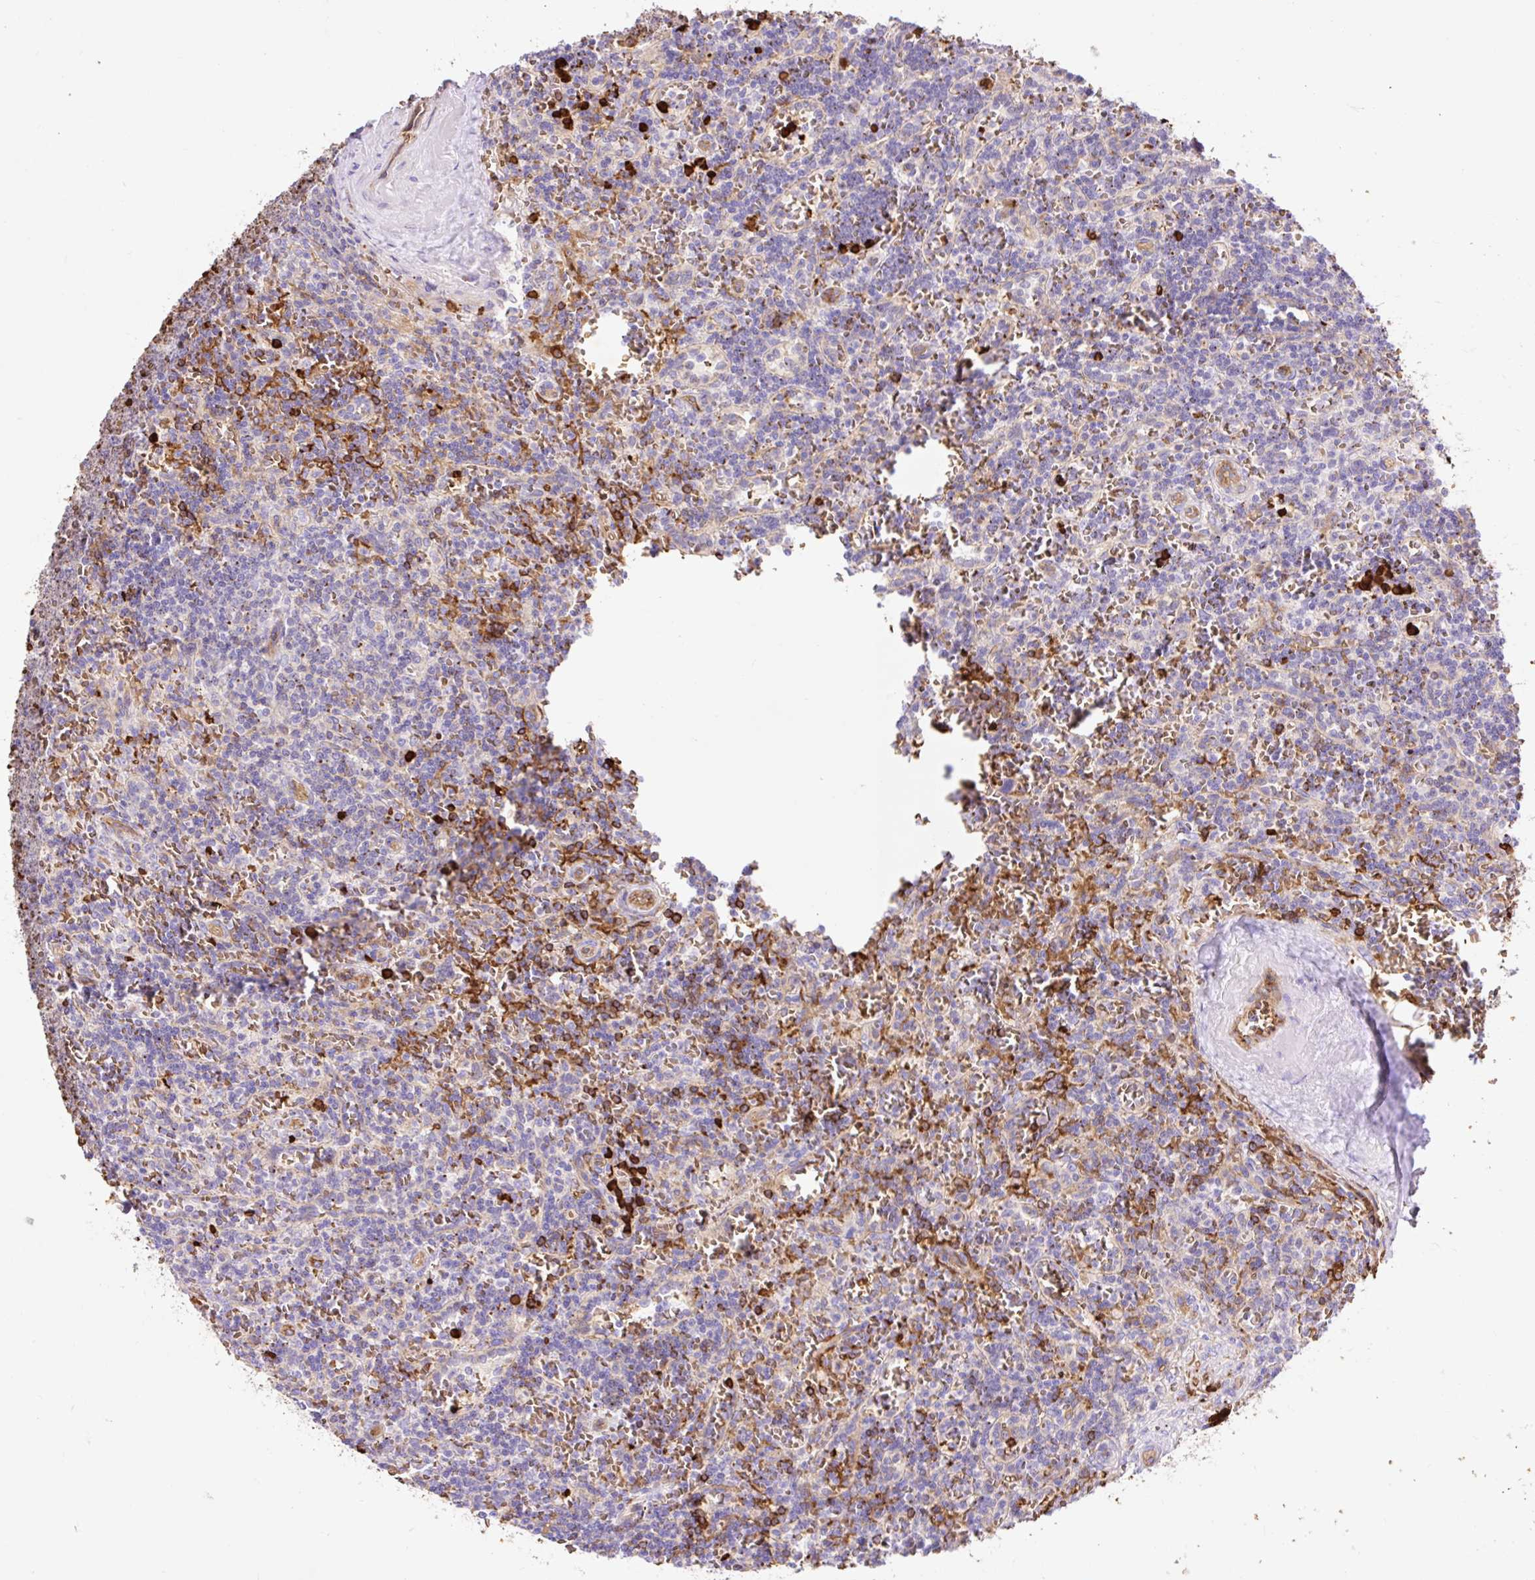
{"staining": {"intensity": "negative", "quantity": "none", "location": "none"}, "tissue": "lymphoma", "cell_type": "Tumor cells", "image_type": "cancer", "snomed": [{"axis": "morphology", "description": "Malignant lymphoma, non-Hodgkin's type, Low grade"}, {"axis": "topography", "description": "Spleen"}], "caption": "An immunohistochemistry histopathology image of lymphoma is shown. There is no staining in tumor cells of lymphoma.", "gene": "HIP1R", "patient": {"sex": "male", "age": 73}}